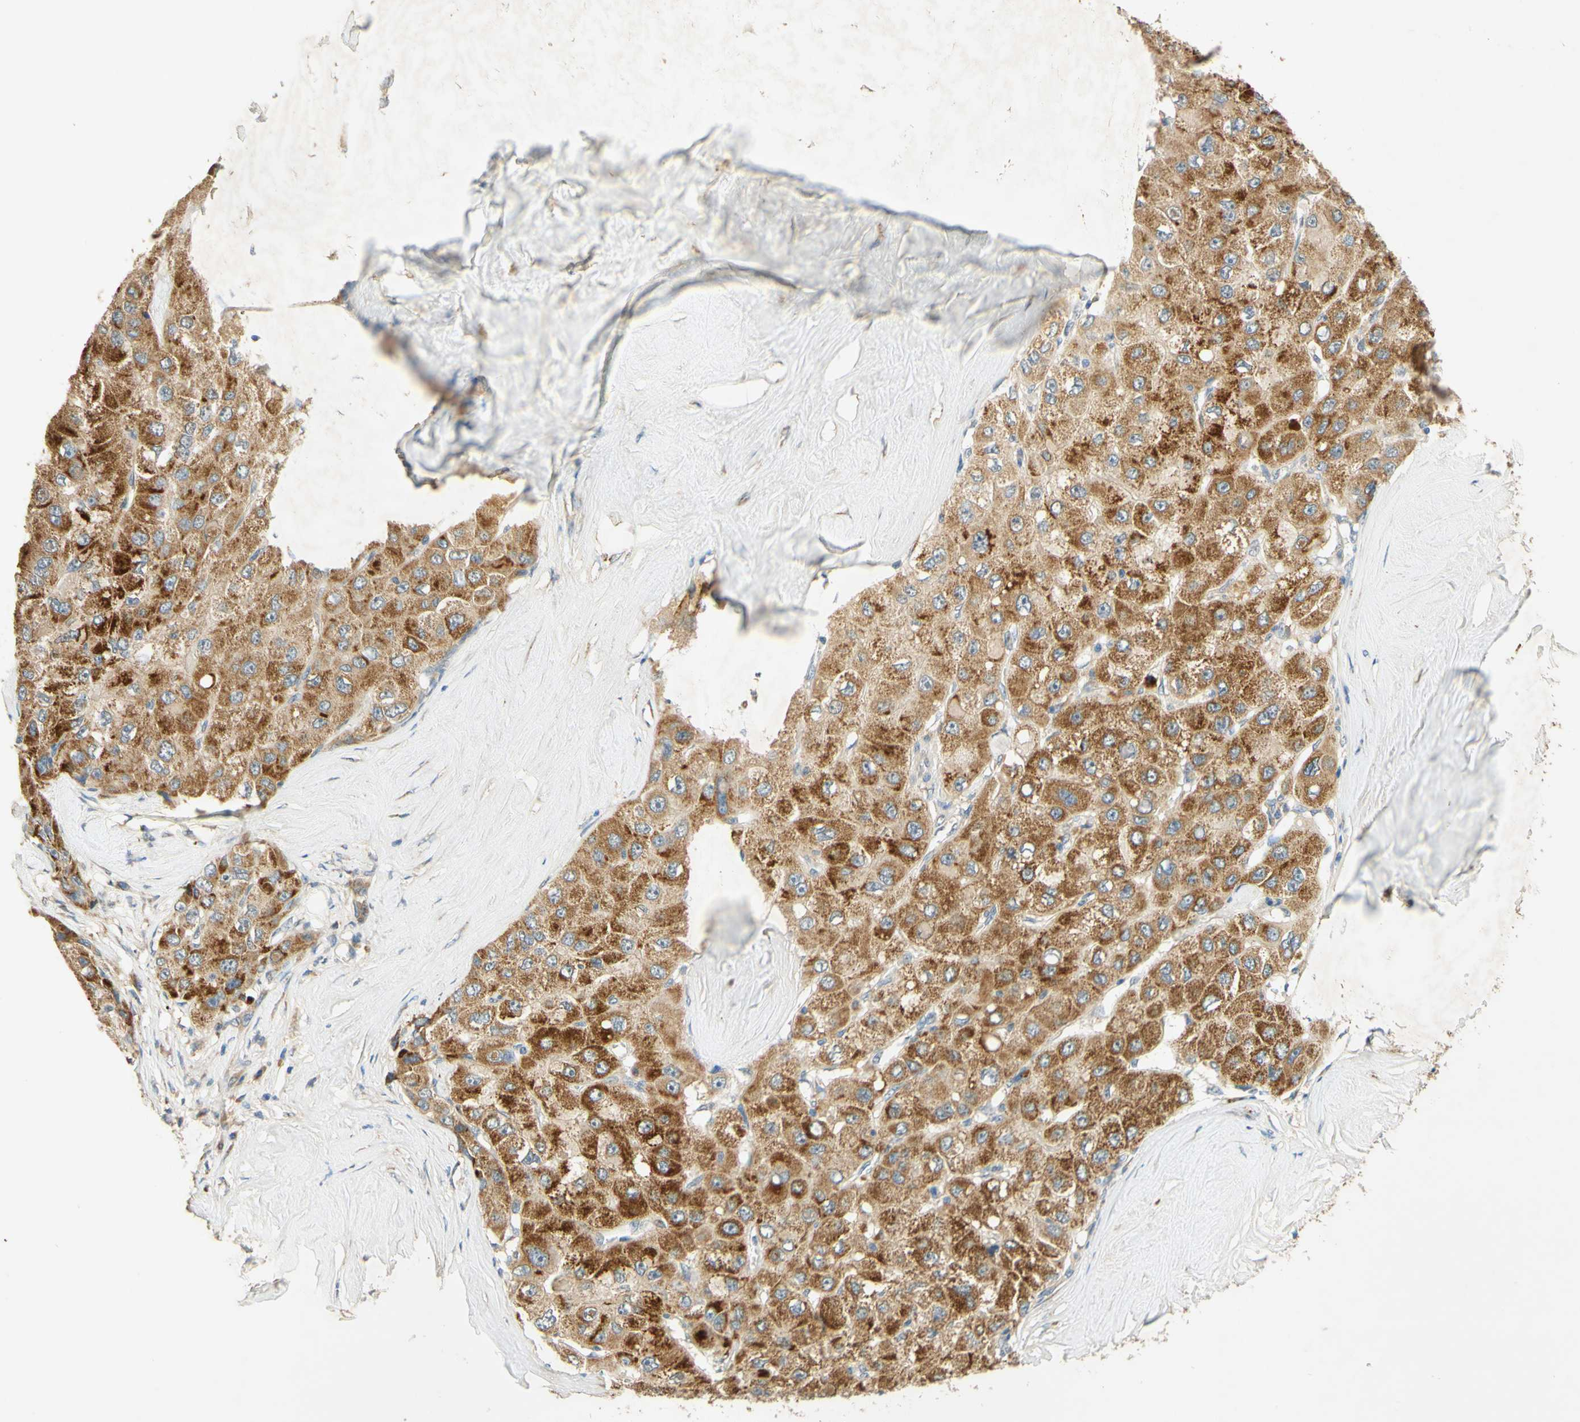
{"staining": {"intensity": "moderate", "quantity": ">75%", "location": "cytoplasmic/membranous"}, "tissue": "liver cancer", "cell_type": "Tumor cells", "image_type": "cancer", "snomed": [{"axis": "morphology", "description": "Carcinoma, Hepatocellular, NOS"}, {"axis": "topography", "description": "Liver"}], "caption": "Human liver hepatocellular carcinoma stained with a protein marker shows moderate staining in tumor cells.", "gene": "ENTREP2", "patient": {"sex": "male", "age": 80}}